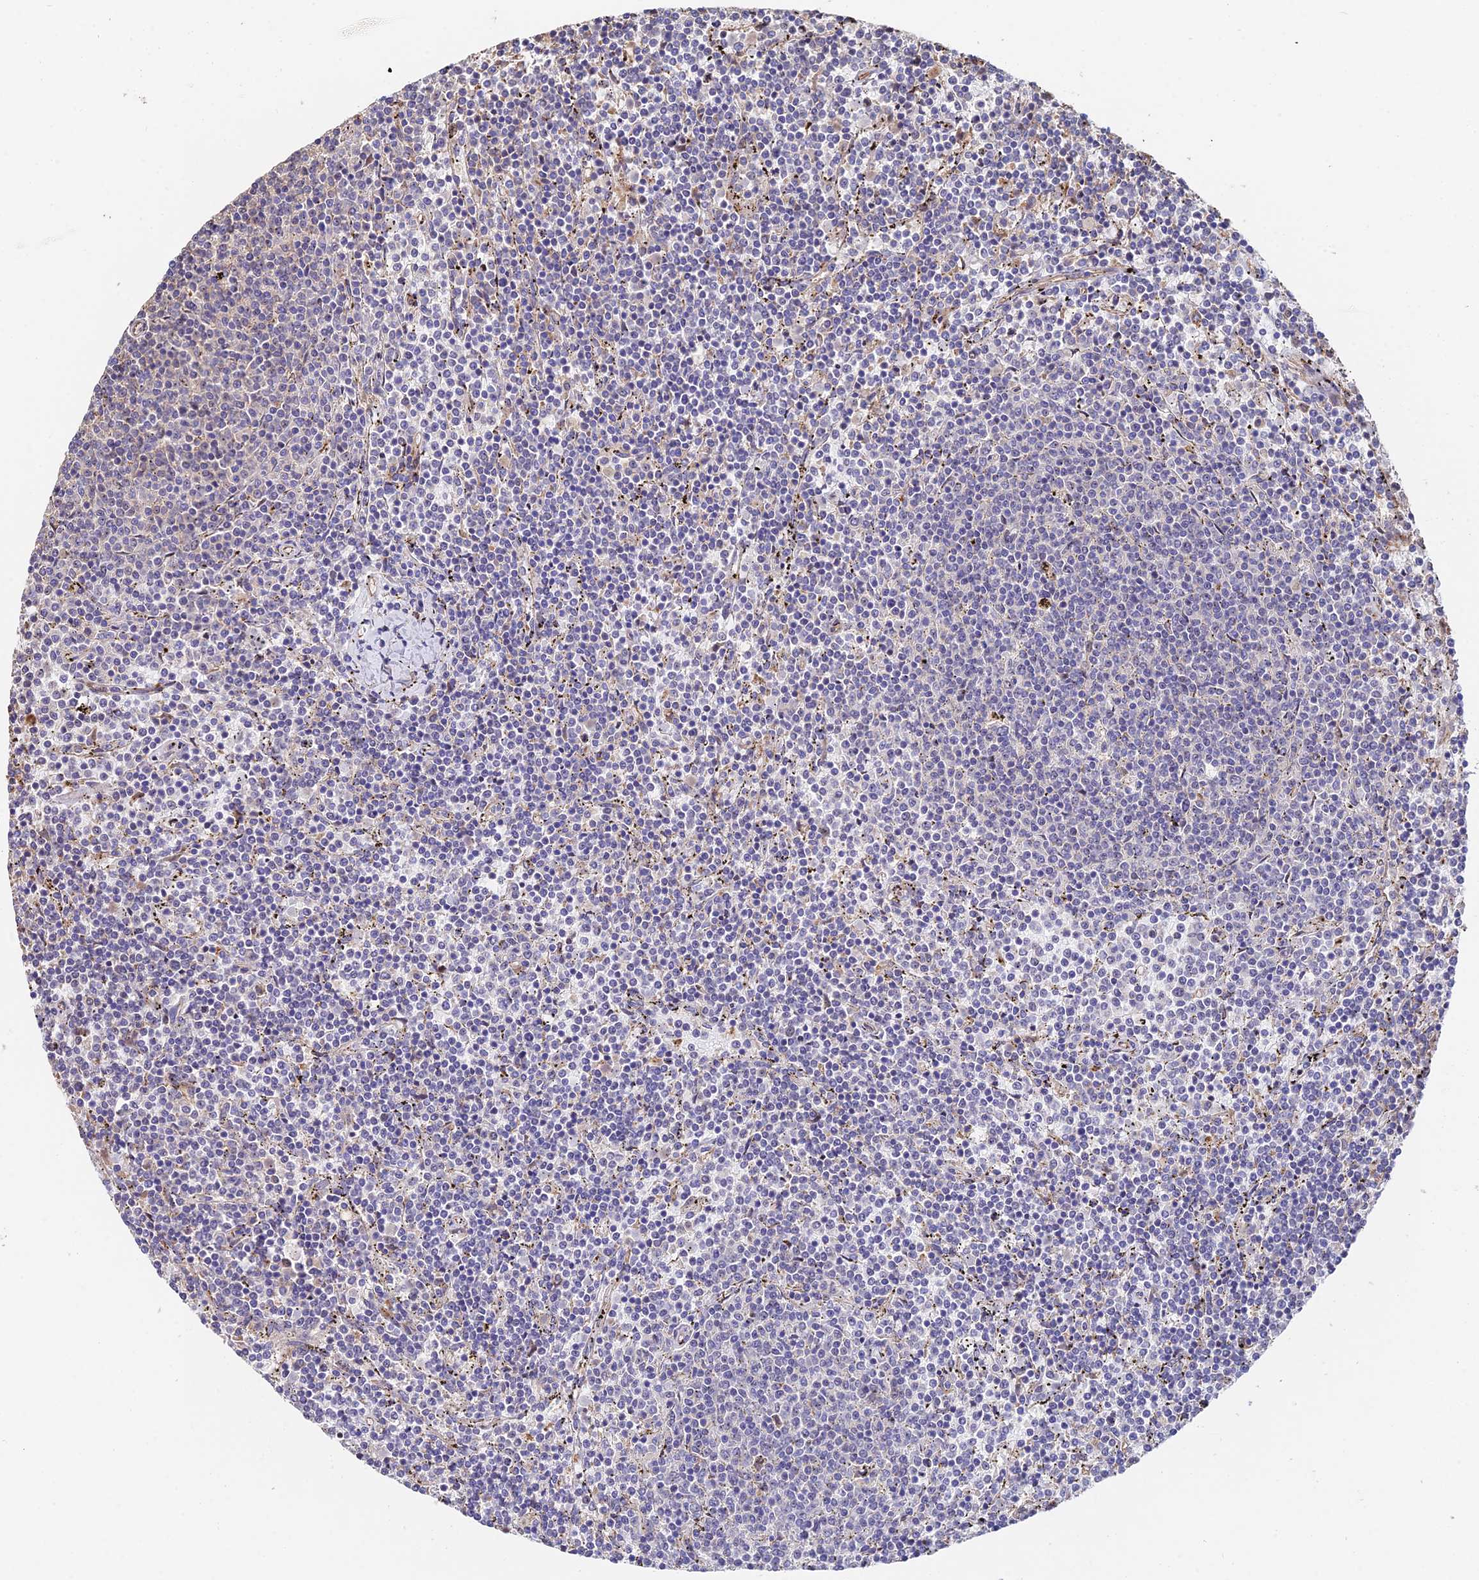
{"staining": {"intensity": "negative", "quantity": "none", "location": "none"}, "tissue": "lymphoma", "cell_type": "Tumor cells", "image_type": "cancer", "snomed": [{"axis": "morphology", "description": "Malignant lymphoma, non-Hodgkin's type, Low grade"}, {"axis": "topography", "description": "Spleen"}], "caption": "Immunohistochemical staining of human malignant lymphoma, non-Hodgkin's type (low-grade) displays no significant staining in tumor cells.", "gene": "ACTR5", "patient": {"sex": "female", "age": 50}}